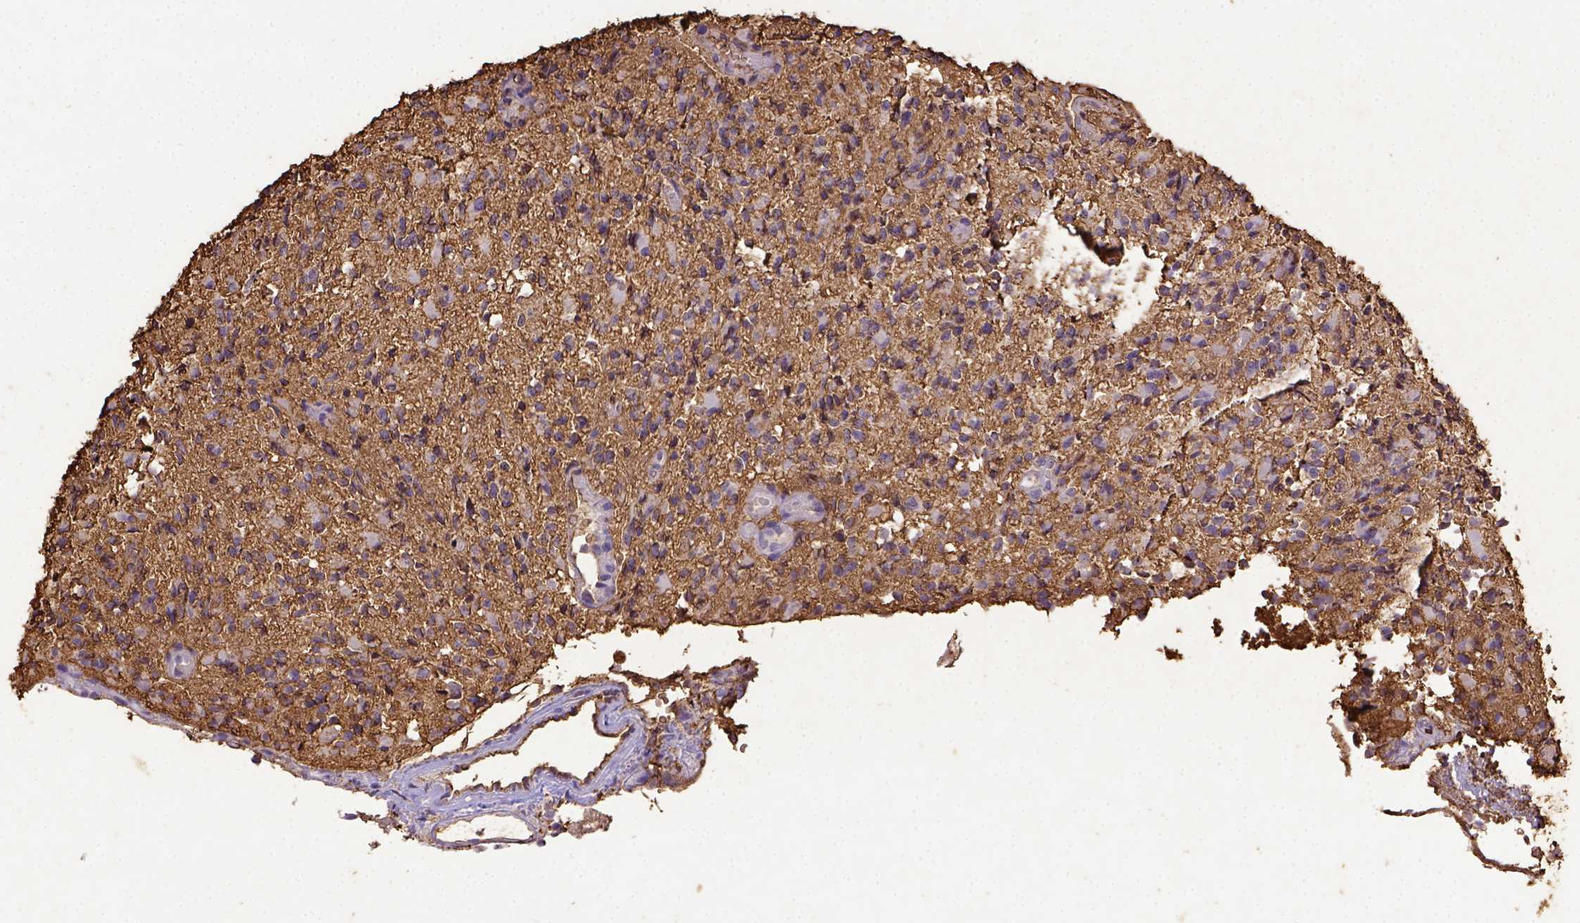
{"staining": {"intensity": "strong", "quantity": ">75%", "location": "cytoplasmic/membranous"}, "tissue": "glioma", "cell_type": "Tumor cells", "image_type": "cancer", "snomed": [{"axis": "morphology", "description": "Glioma, malignant, High grade"}, {"axis": "topography", "description": "Brain"}], "caption": "Glioma tissue reveals strong cytoplasmic/membranous staining in approximately >75% of tumor cells, visualized by immunohistochemistry.", "gene": "B3GAT1", "patient": {"sex": "female", "age": 63}}